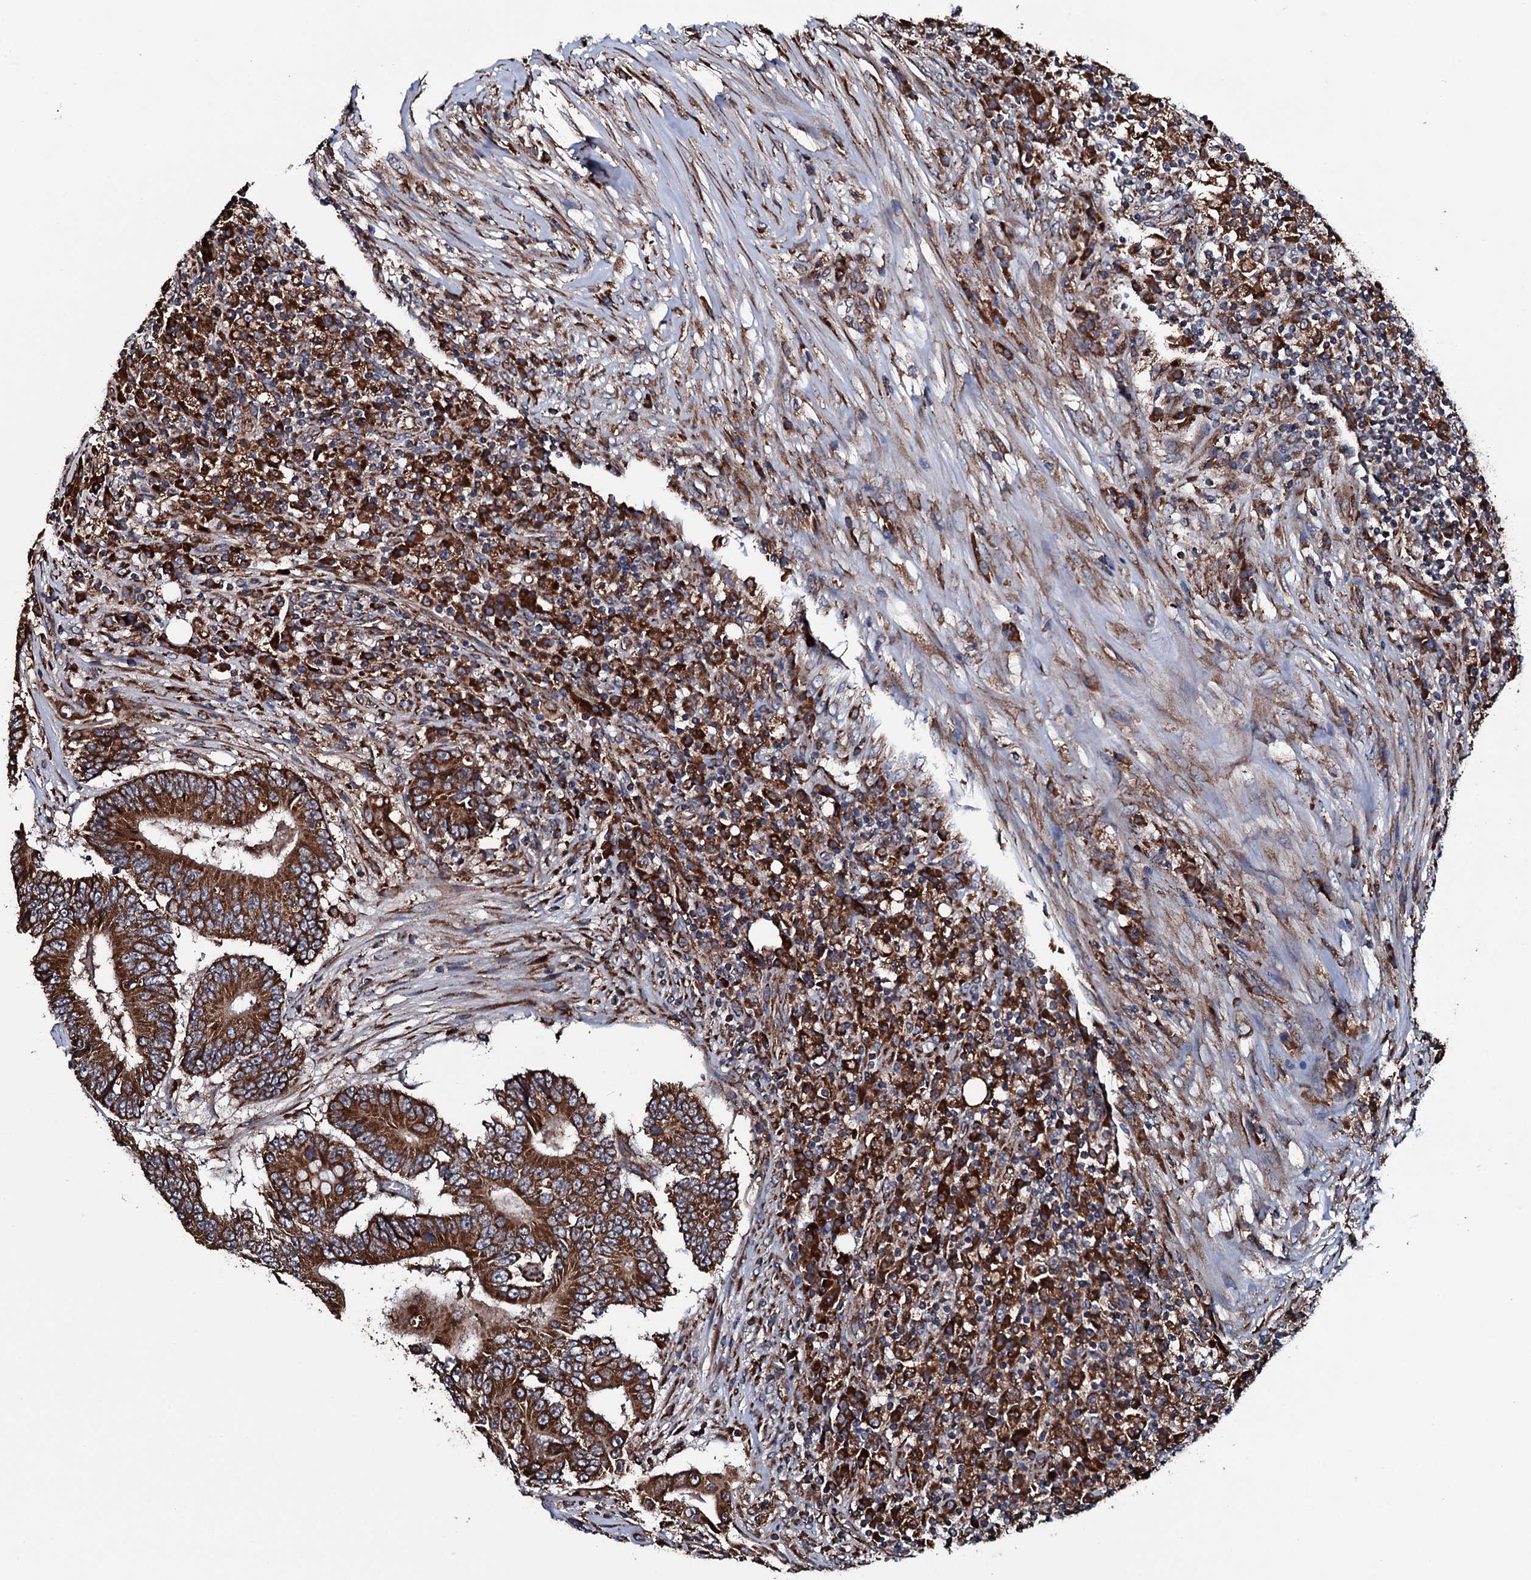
{"staining": {"intensity": "strong", "quantity": ">75%", "location": "cytoplasmic/membranous"}, "tissue": "colorectal cancer", "cell_type": "Tumor cells", "image_type": "cancer", "snomed": [{"axis": "morphology", "description": "Adenocarcinoma, NOS"}, {"axis": "topography", "description": "Colon"}], "caption": "This image displays immunohistochemistry (IHC) staining of human adenocarcinoma (colorectal), with high strong cytoplasmic/membranous expression in approximately >75% of tumor cells.", "gene": "RAB12", "patient": {"sex": "male", "age": 83}}